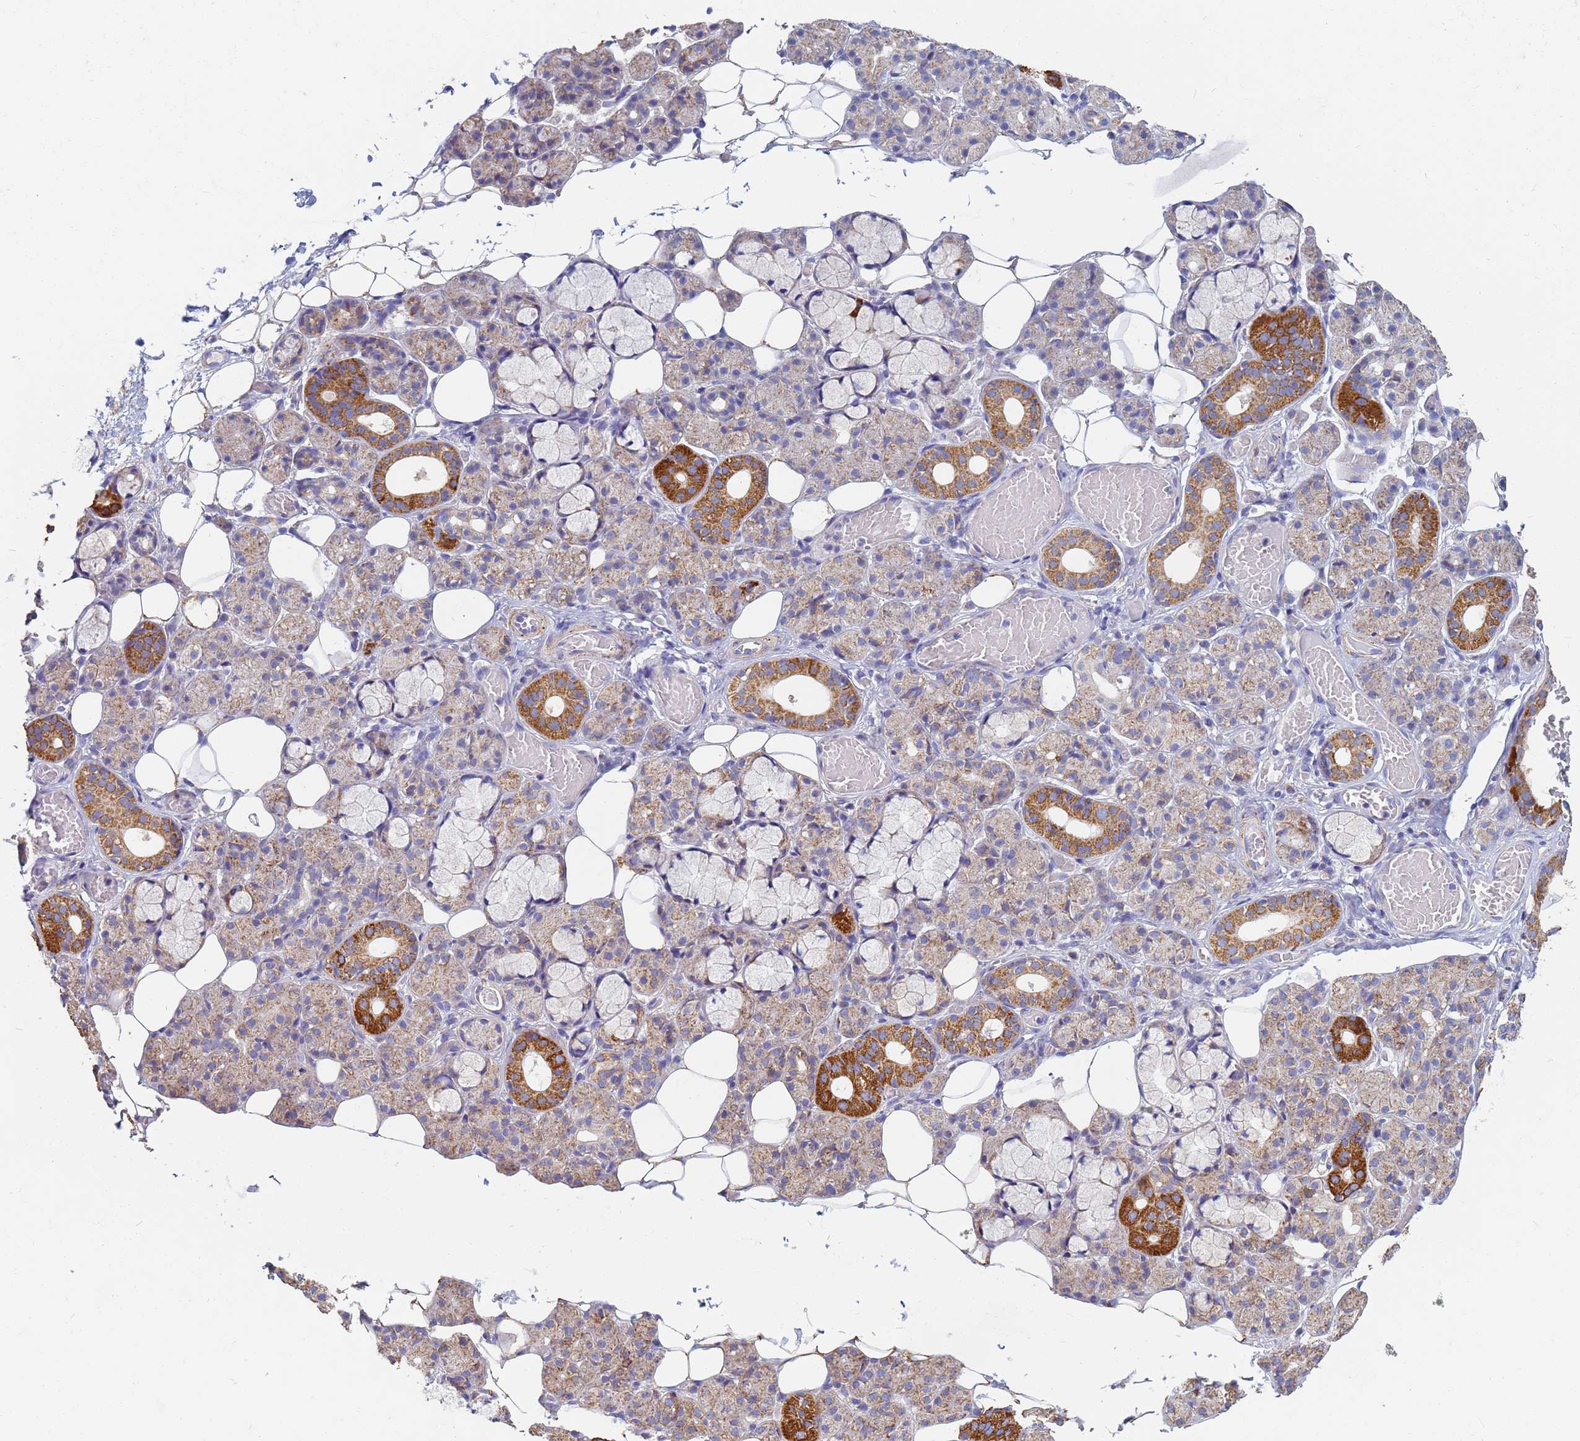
{"staining": {"intensity": "strong", "quantity": "<25%", "location": "cytoplasmic/membranous"}, "tissue": "salivary gland", "cell_type": "Glandular cells", "image_type": "normal", "snomed": [{"axis": "morphology", "description": "Normal tissue, NOS"}, {"axis": "topography", "description": "Salivary gland"}], "caption": "Protein staining of unremarkable salivary gland demonstrates strong cytoplasmic/membranous positivity in about <25% of glandular cells.", "gene": "UQCRHL", "patient": {"sex": "male", "age": 63}}